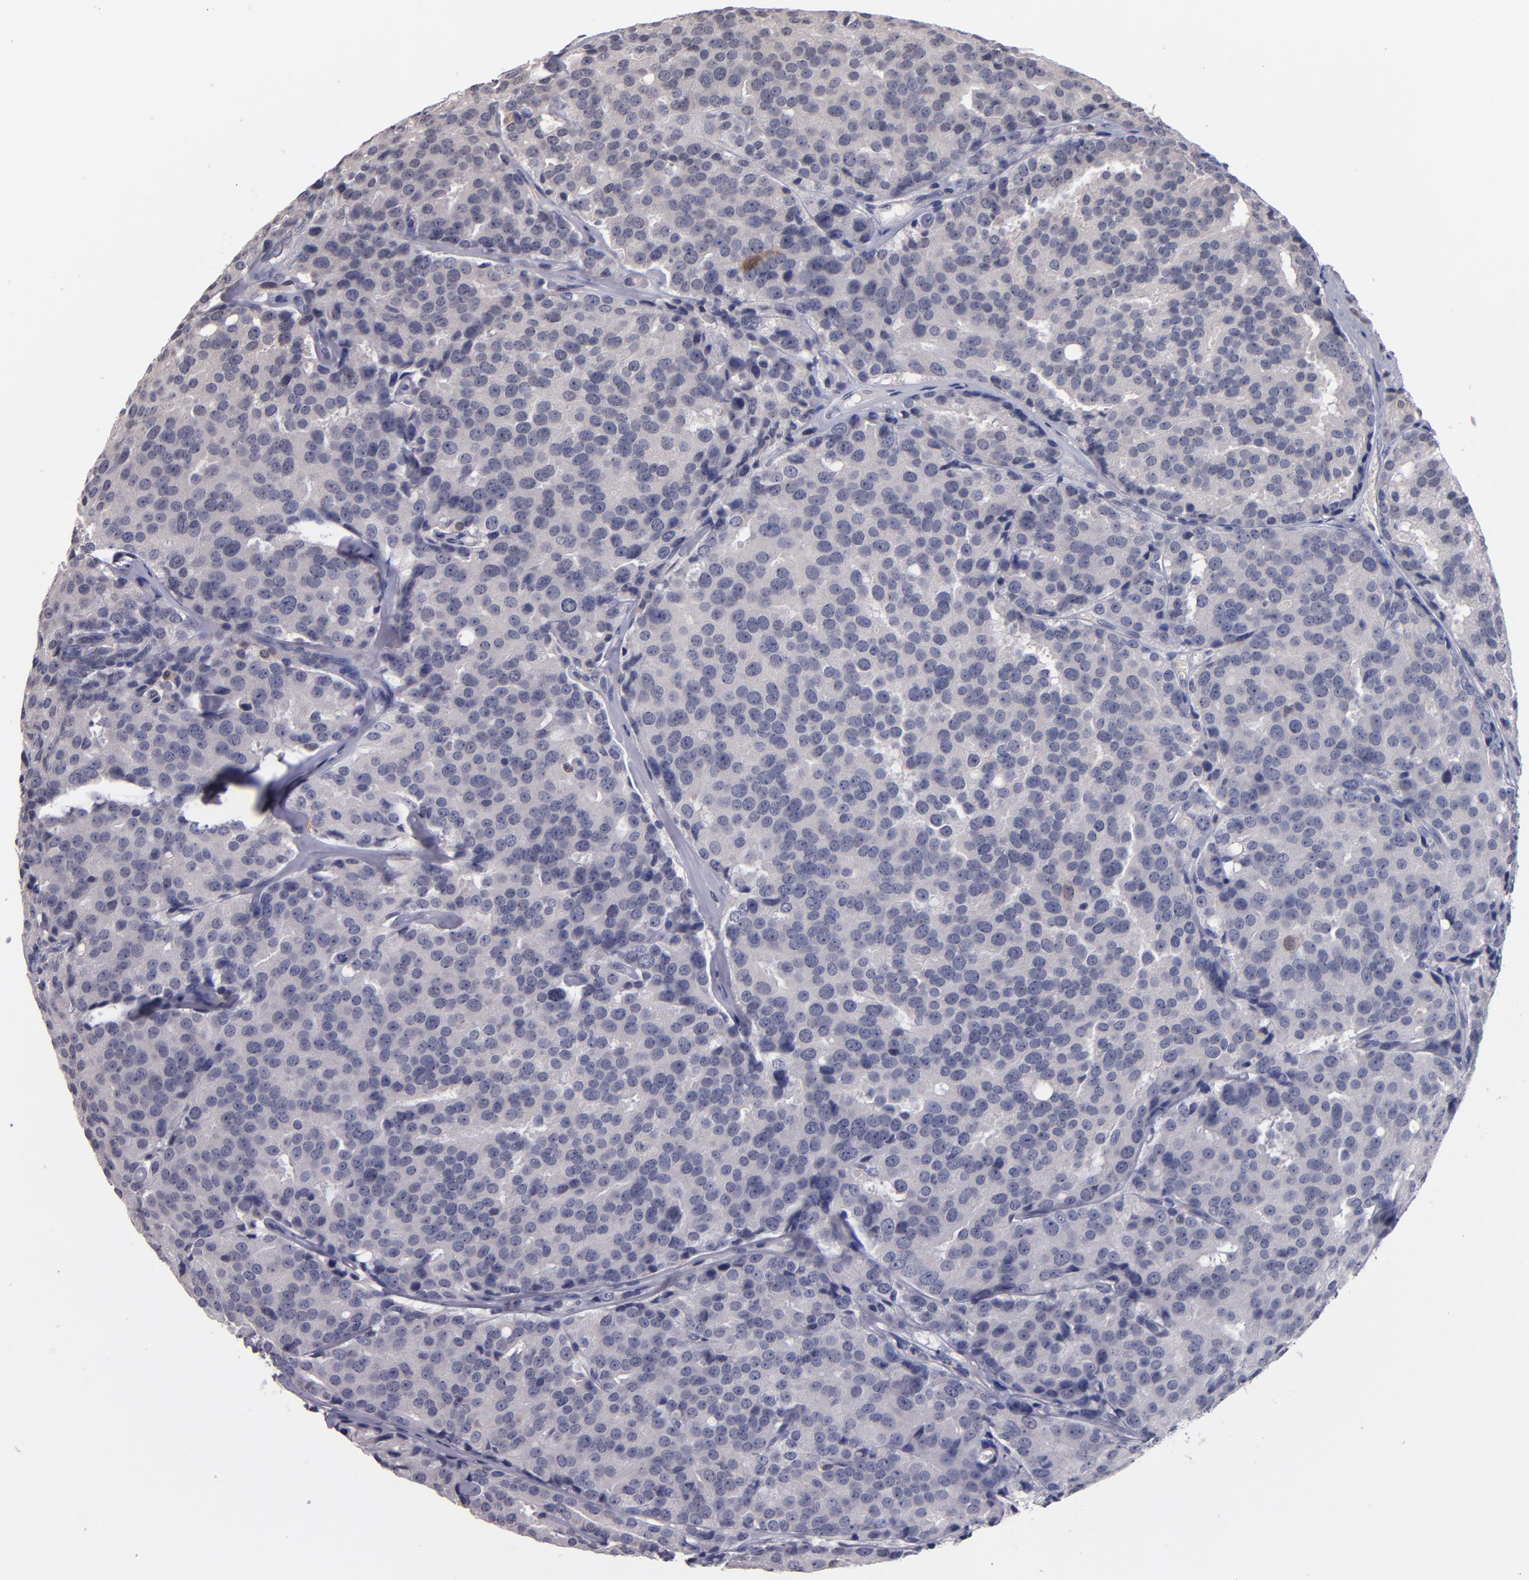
{"staining": {"intensity": "negative", "quantity": "none", "location": "none"}, "tissue": "prostate cancer", "cell_type": "Tumor cells", "image_type": "cancer", "snomed": [{"axis": "morphology", "description": "Adenocarcinoma, High grade"}, {"axis": "topography", "description": "Prostate"}], "caption": "Immunohistochemical staining of prostate high-grade adenocarcinoma displays no significant staining in tumor cells.", "gene": "S100A1", "patient": {"sex": "male", "age": 64}}